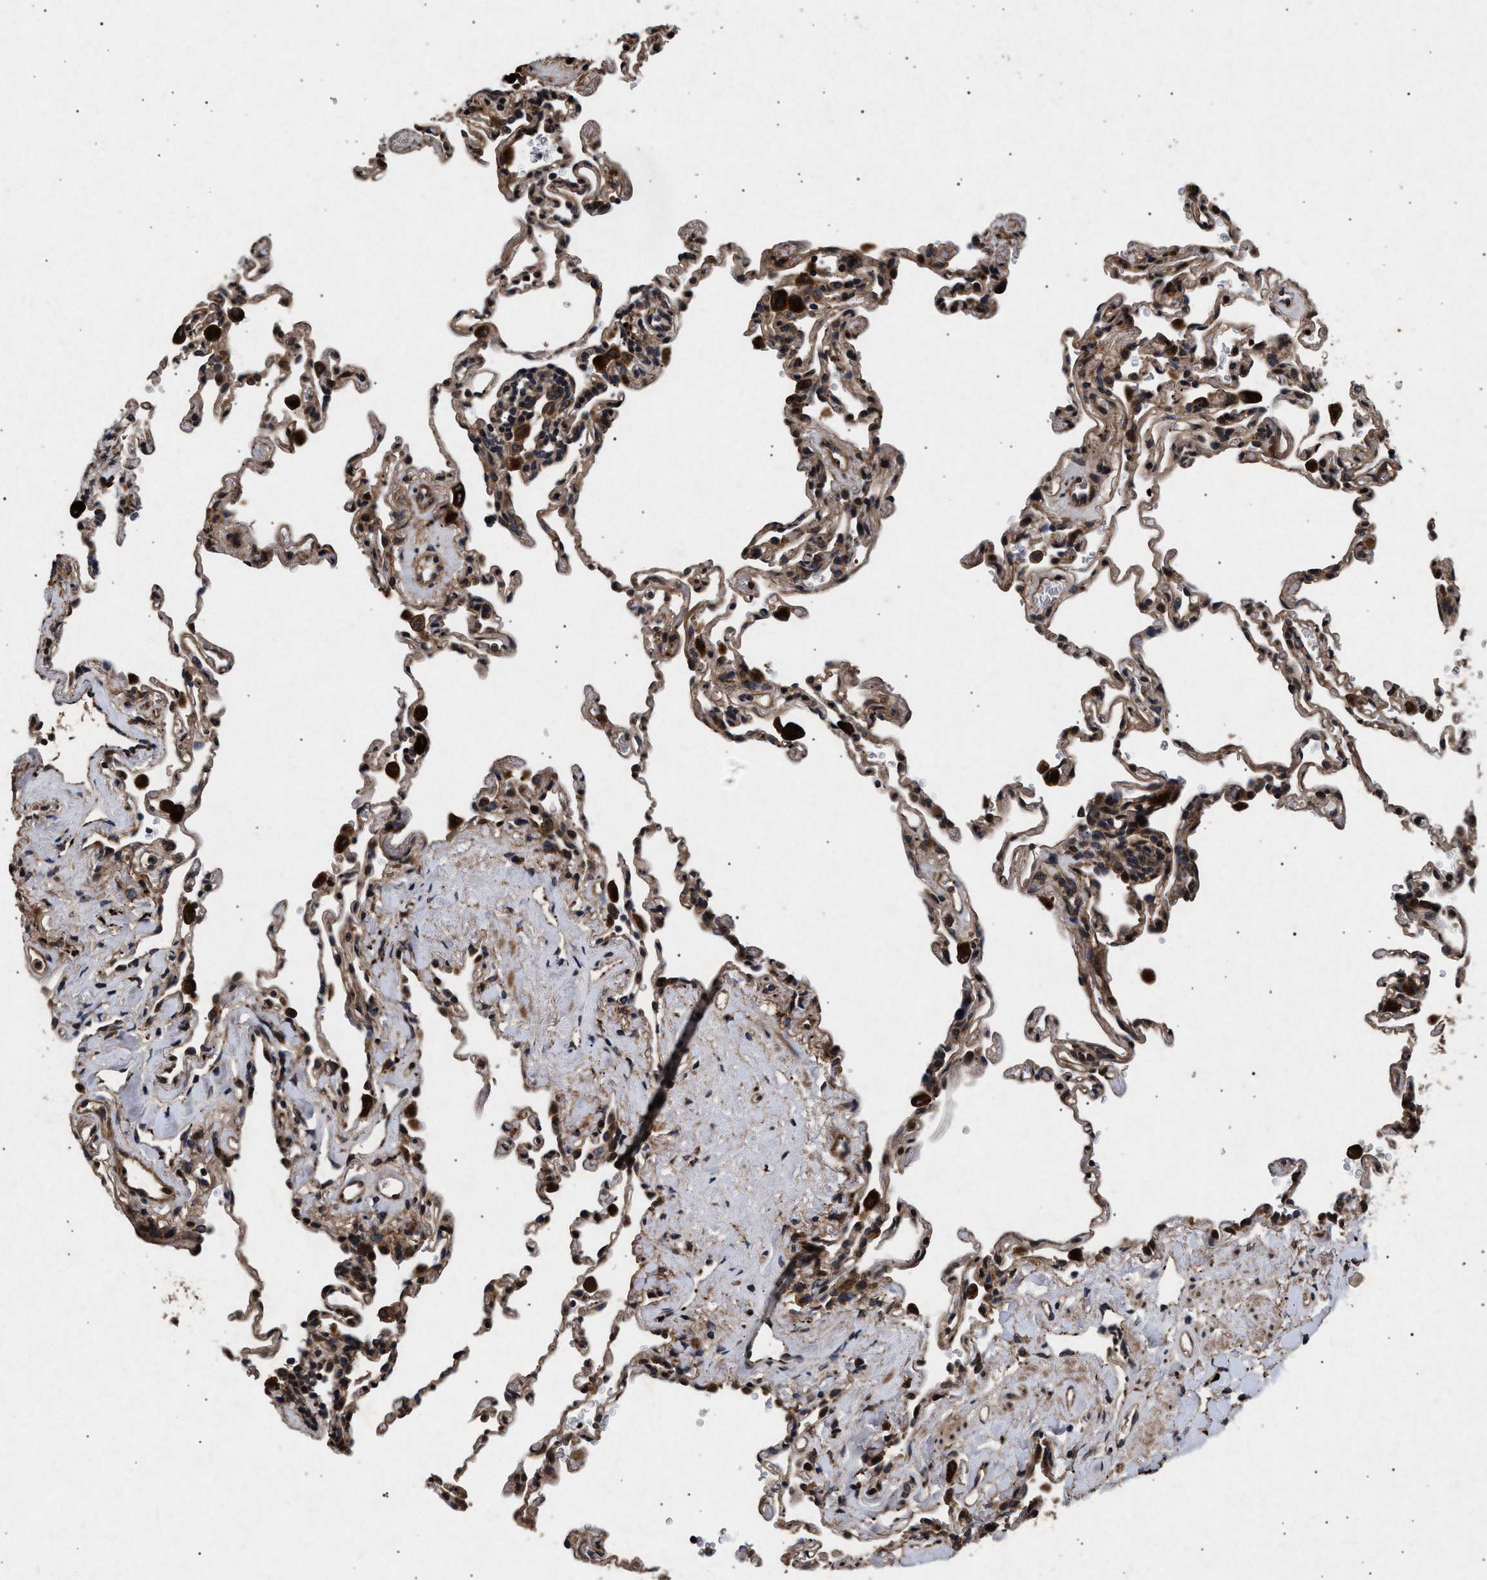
{"staining": {"intensity": "moderate", "quantity": ">75%", "location": "cytoplasmic/membranous"}, "tissue": "lung", "cell_type": "Alveolar cells", "image_type": "normal", "snomed": [{"axis": "morphology", "description": "Normal tissue, NOS"}, {"axis": "topography", "description": "Lung"}], "caption": "An image showing moderate cytoplasmic/membranous positivity in about >75% of alveolar cells in benign lung, as visualized by brown immunohistochemical staining.", "gene": "ITGB5", "patient": {"sex": "male", "age": 59}}